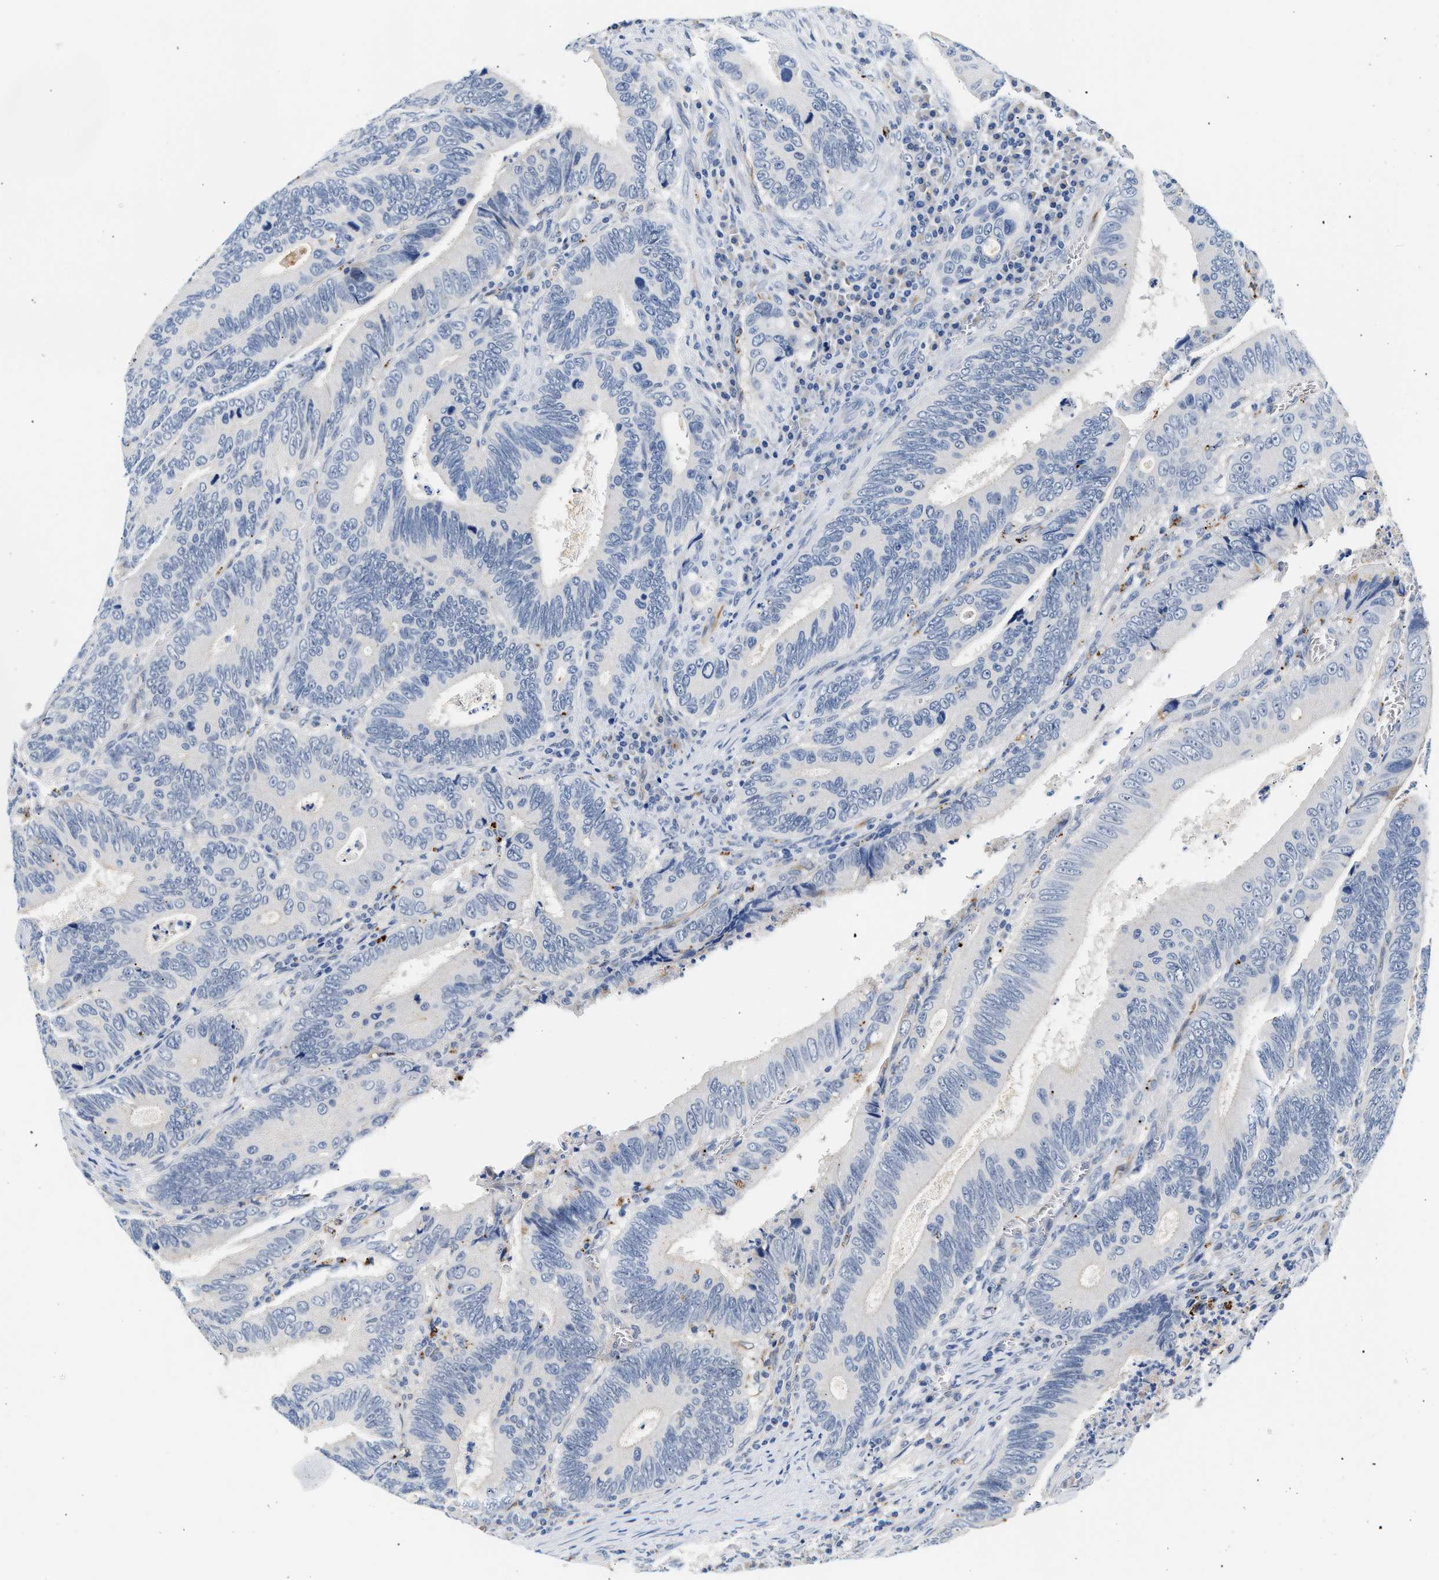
{"staining": {"intensity": "negative", "quantity": "none", "location": "none"}, "tissue": "colorectal cancer", "cell_type": "Tumor cells", "image_type": "cancer", "snomed": [{"axis": "morphology", "description": "Inflammation, NOS"}, {"axis": "morphology", "description": "Adenocarcinoma, NOS"}, {"axis": "topography", "description": "Colon"}], "caption": "Tumor cells are negative for protein expression in human adenocarcinoma (colorectal).", "gene": "MED22", "patient": {"sex": "male", "age": 72}}